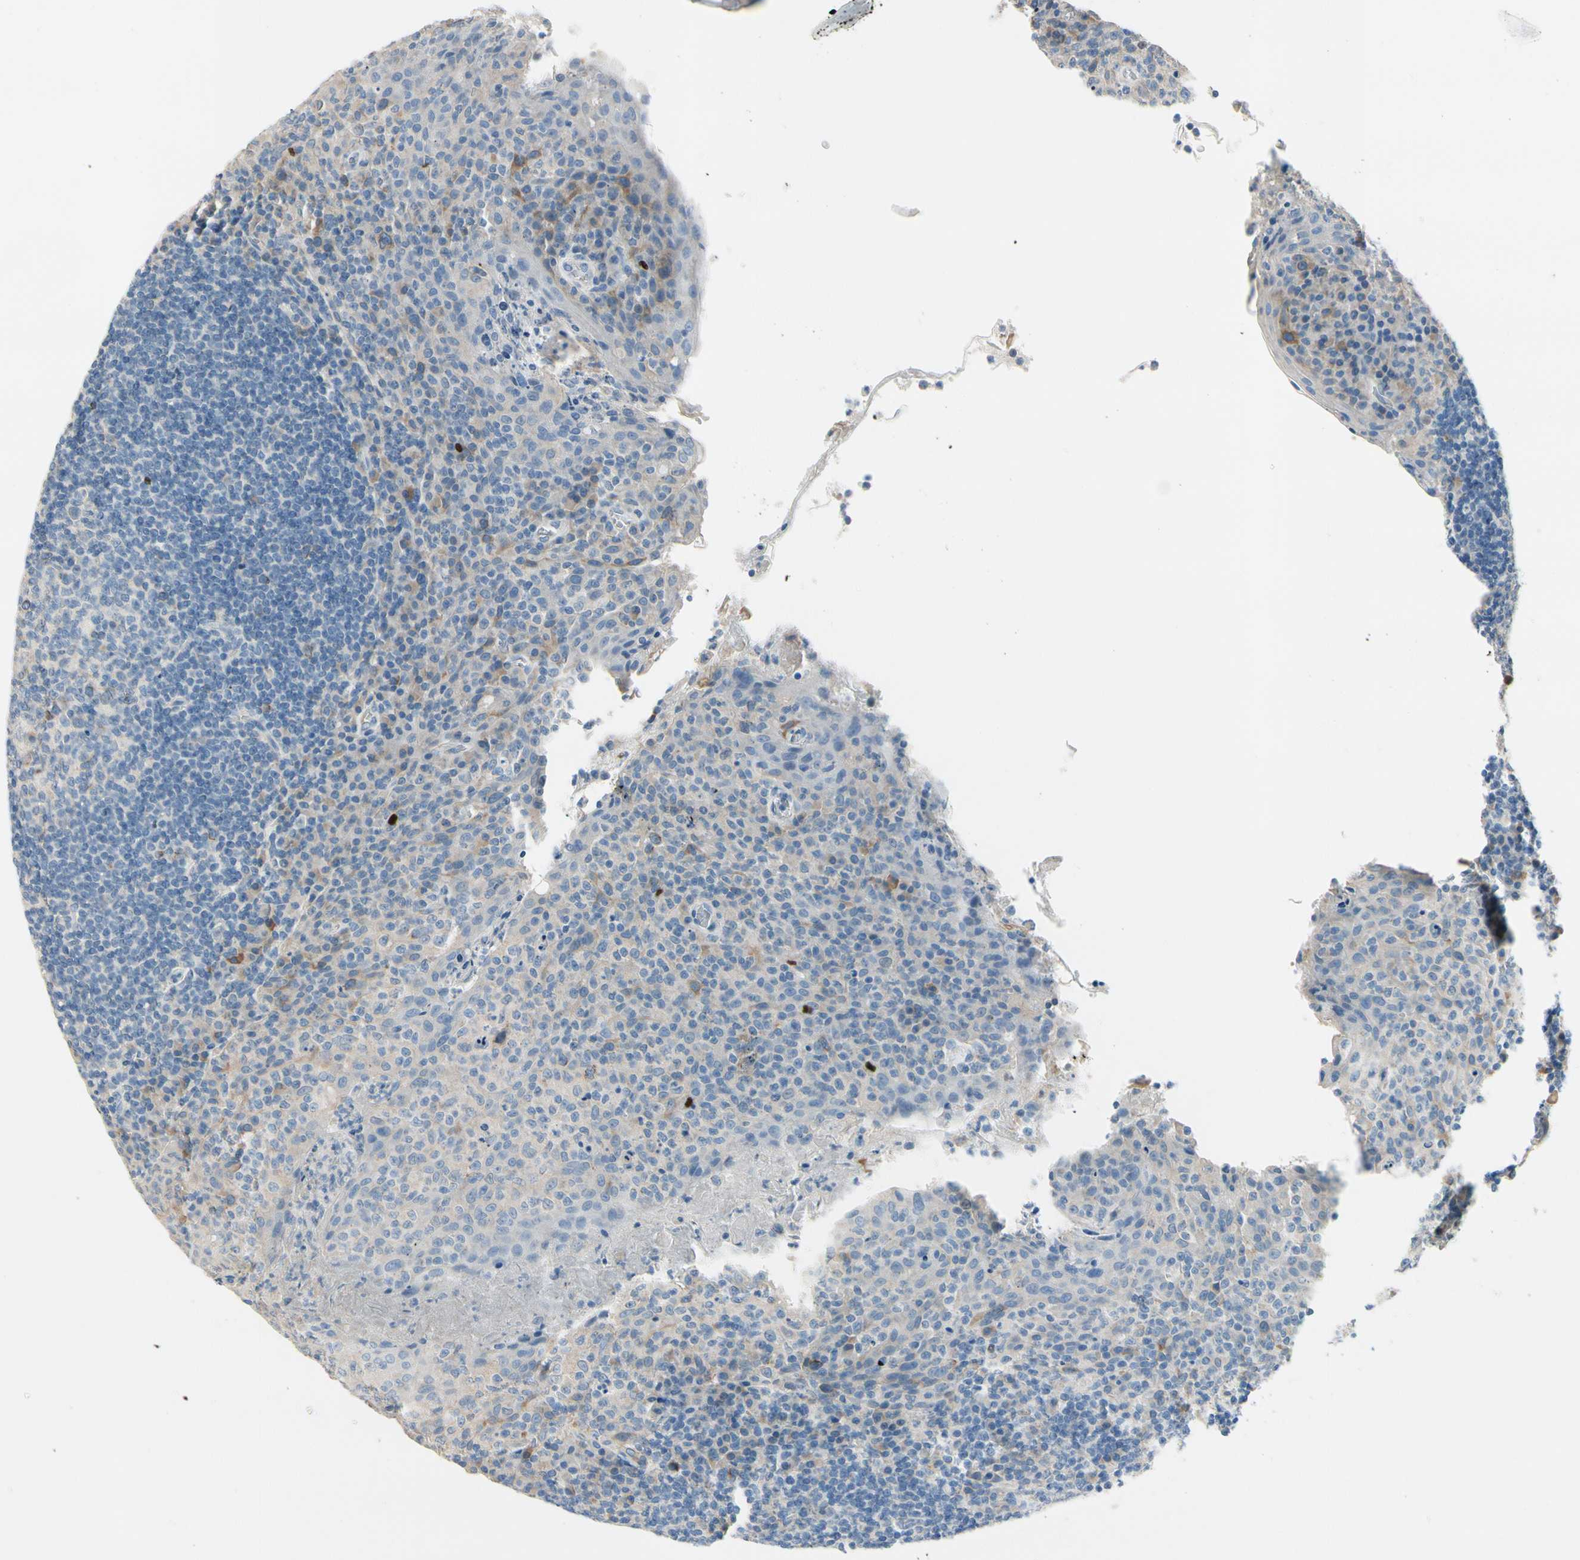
{"staining": {"intensity": "strong", "quantity": "<25%", "location": "cytoplasmic/membranous"}, "tissue": "tonsil", "cell_type": "Germinal center cells", "image_type": "normal", "snomed": [{"axis": "morphology", "description": "Normal tissue, NOS"}, {"axis": "topography", "description": "Tonsil"}], "caption": "Immunohistochemistry micrograph of unremarkable tonsil stained for a protein (brown), which shows medium levels of strong cytoplasmic/membranous positivity in approximately <25% of germinal center cells.", "gene": "CKAP2", "patient": {"sex": "male", "age": 17}}